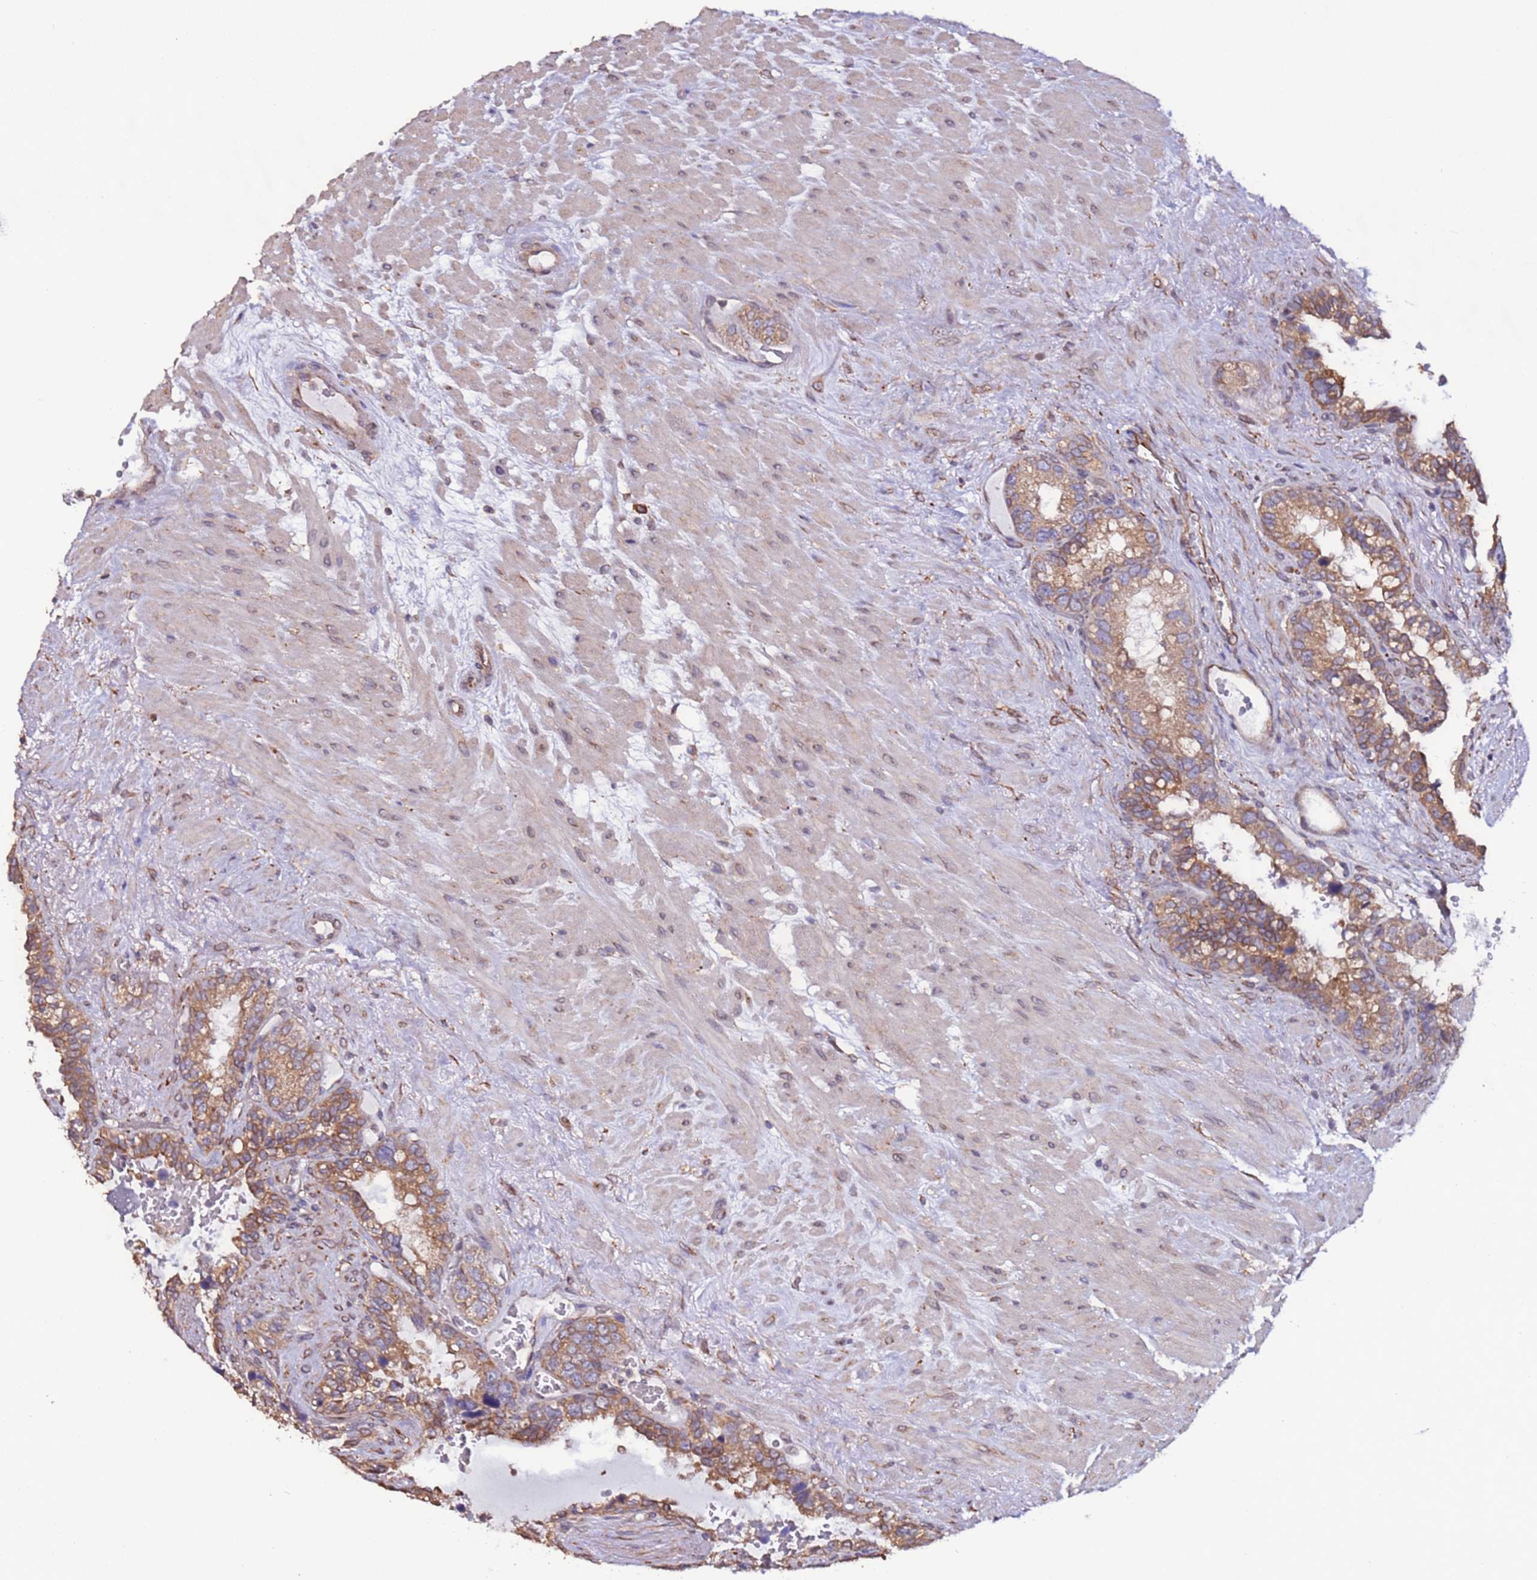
{"staining": {"intensity": "moderate", "quantity": ">75%", "location": "cytoplasmic/membranous"}, "tissue": "seminal vesicle", "cell_type": "Glandular cells", "image_type": "normal", "snomed": [{"axis": "morphology", "description": "Normal tissue, NOS"}, {"axis": "topography", "description": "Seminal veicle"}], "caption": "Moderate cytoplasmic/membranous staining is seen in about >75% of glandular cells in normal seminal vesicle.", "gene": "SLC41A3", "patient": {"sex": "male", "age": 80}}